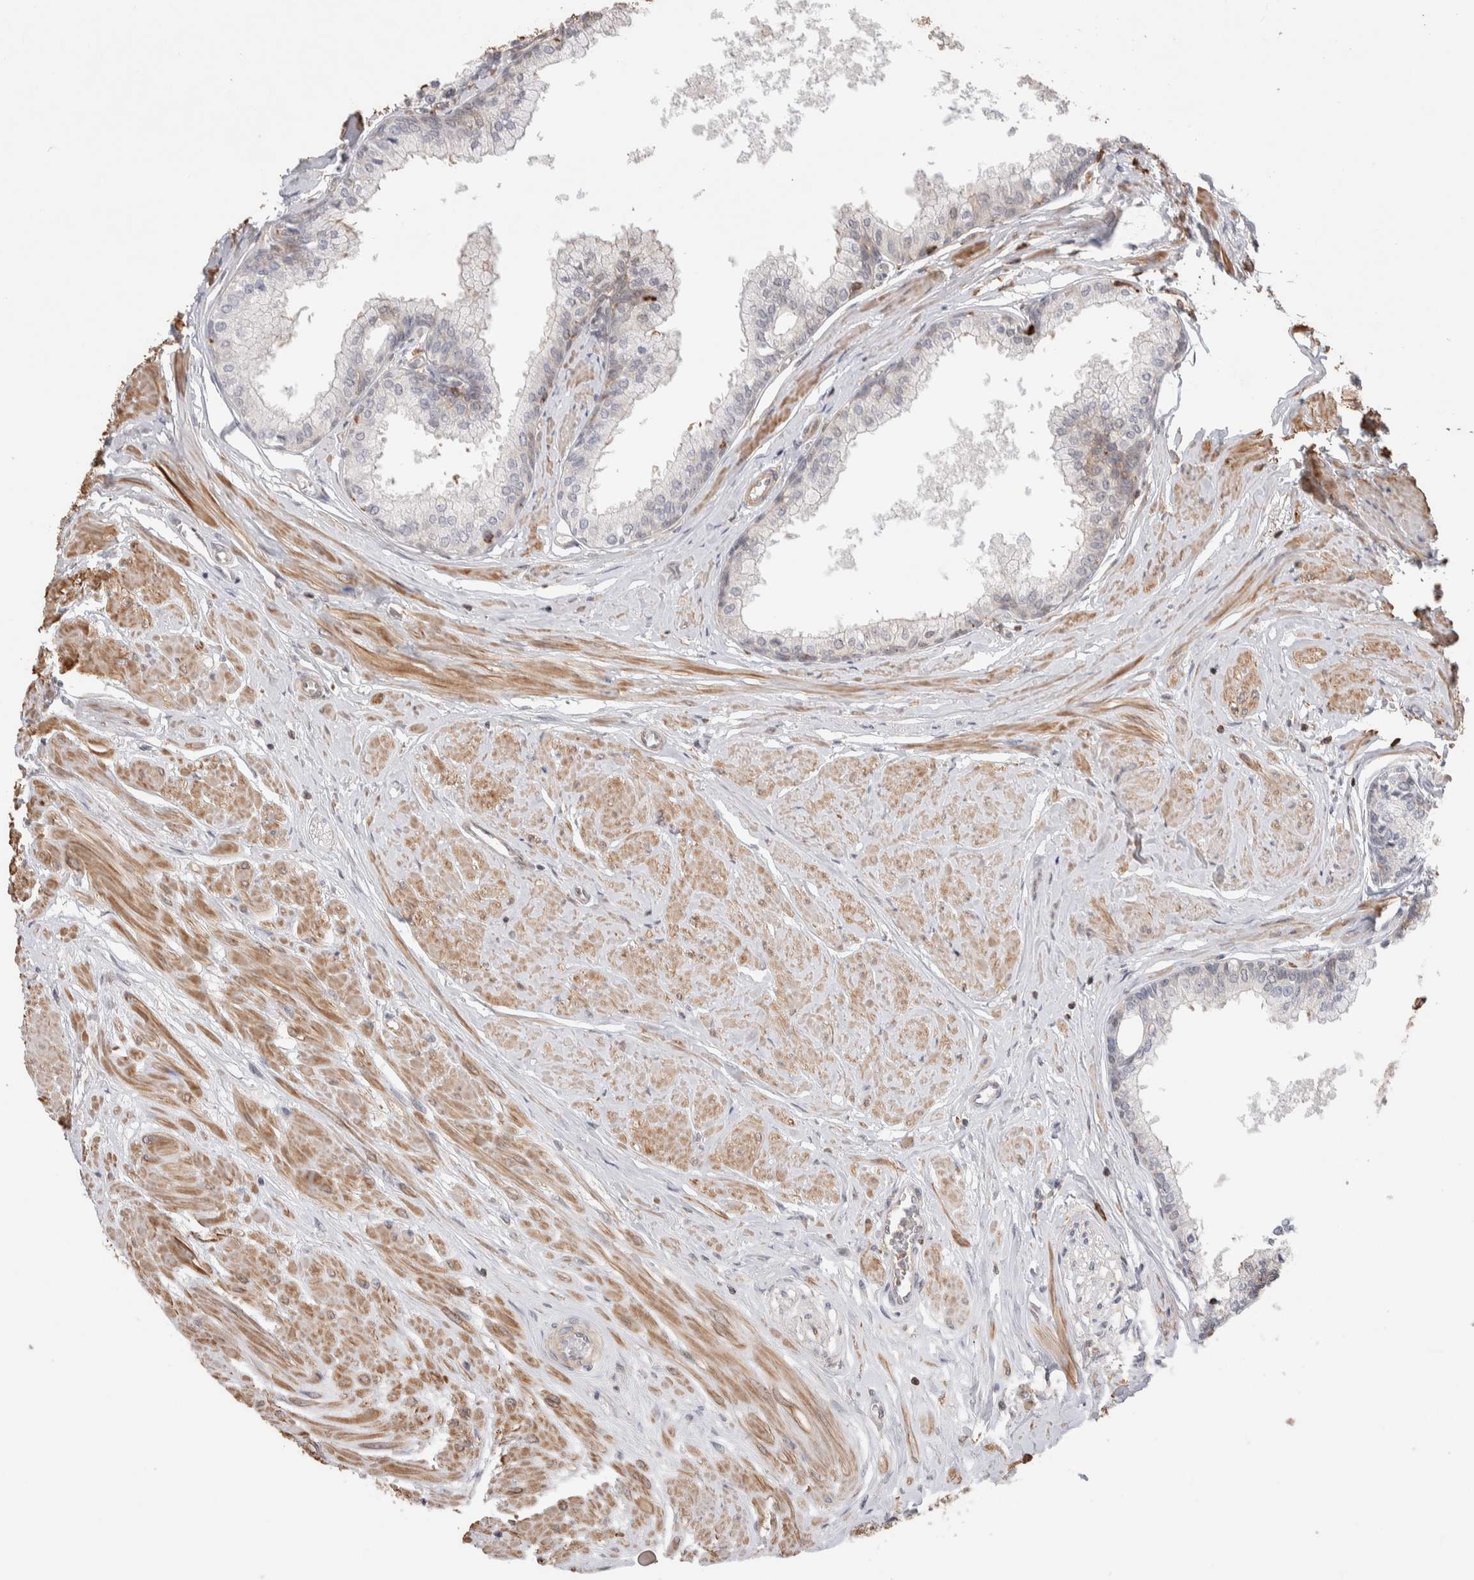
{"staining": {"intensity": "moderate", "quantity": "25%-75%", "location": "cytoplasmic/membranous"}, "tissue": "seminal vesicle", "cell_type": "Glandular cells", "image_type": "normal", "snomed": [{"axis": "morphology", "description": "Normal tissue, NOS"}, {"axis": "topography", "description": "Prostate"}, {"axis": "topography", "description": "Seminal veicle"}], "caption": "The micrograph exhibits staining of normal seminal vesicle, revealing moderate cytoplasmic/membranous protein positivity (brown color) within glandular cells. (brown staining indicates protein expression, while blue staining denotes nuclei).", "gene": "ZNF704", "patient": {"sex": "male", "age": 60}}